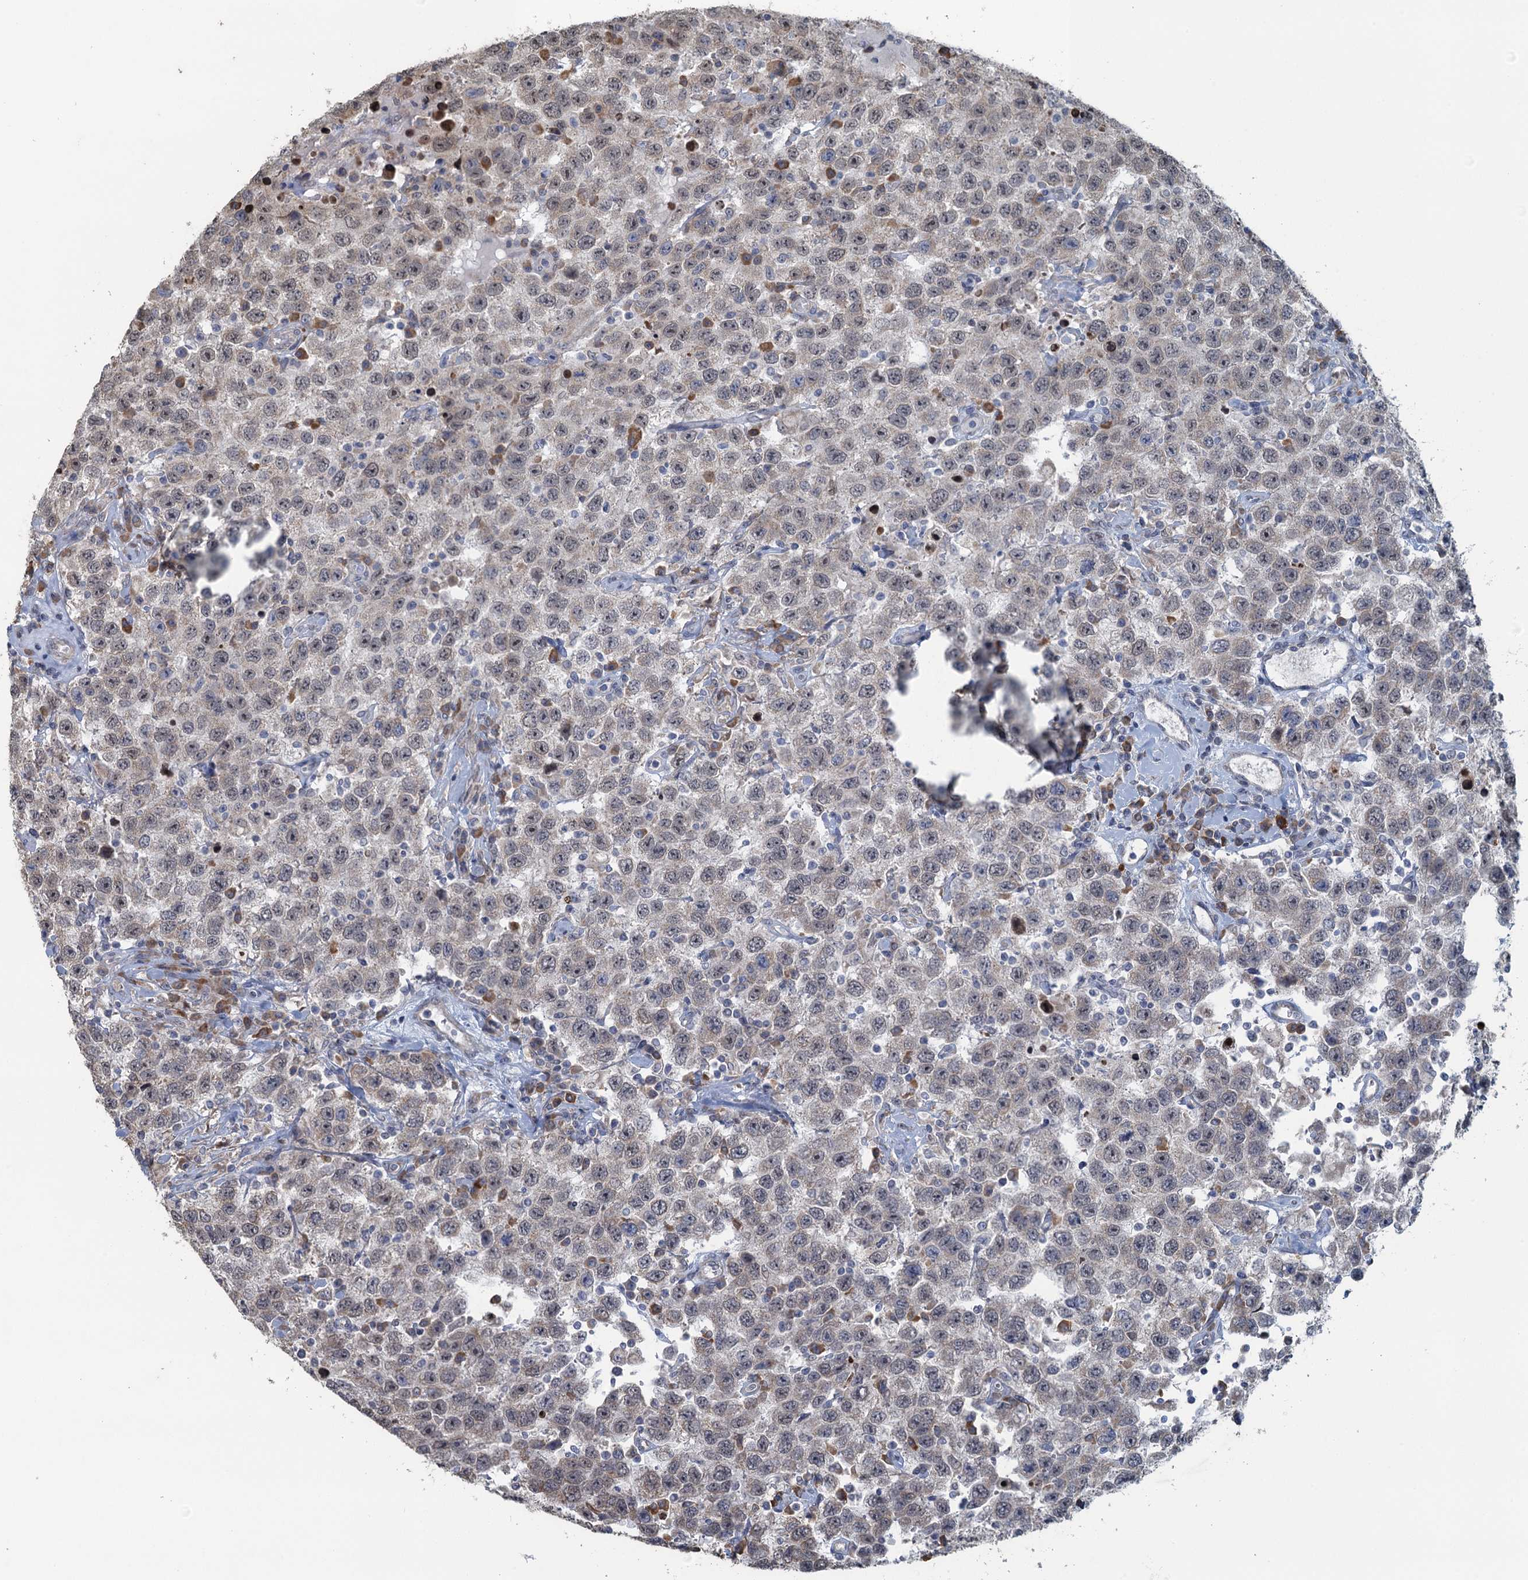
{"staining": {"intensity": "weak", "quantity": "<25%", "location": "cytoplasmic/membranous"}, "tissue": "testis cancer", "cell_type": "Tumor cells", "image_type": "cancer", "snomed": [{"axis": "morphology", "description": "Seminoma, NOS"}, {"axis": "topography", "description": "Testis"}], "caption": "Photomicrograph shows no protein expression in tumor cells of testis cancer (seminoma) tissue.", "gene": "TEX35", "patient": {"sex": "male", "age": 41}}